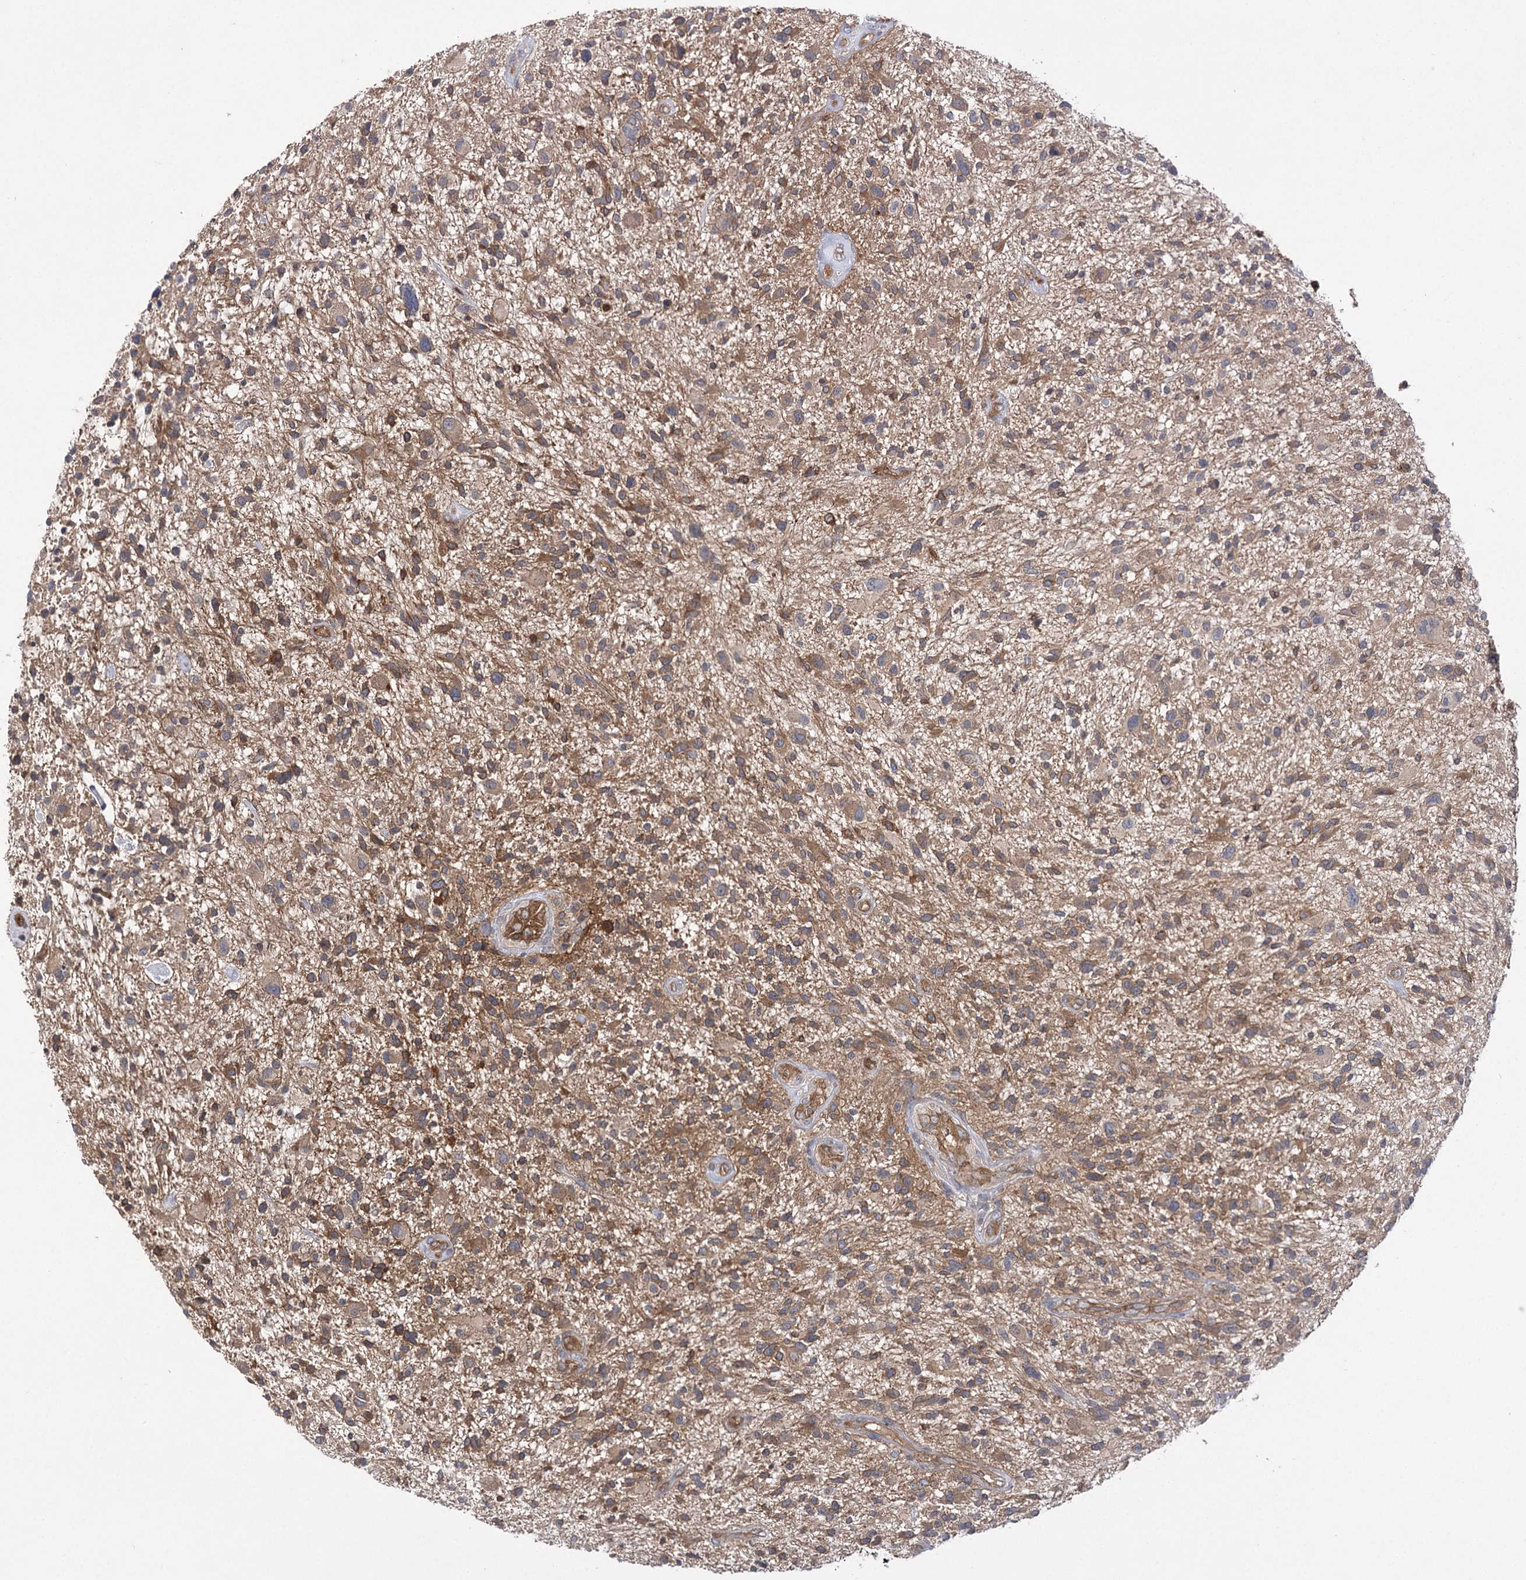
{"staining": {"intensity": "moderate", "quantity": ">75%", "location": "cytoplasmic/membranous"}, "tissue": "glioma", "cell_type": "Tumor cells", "image_type": "cancer", "snomed": [{"axis": "morphology", "description": "Glioma, malignant, High grade"}, {"axis": "topography", "description": "Brain"}], "caption": "A medium amount of moderate cytoplasmic/membranous staining is present in approximately >75% of tumor cells in malignant glioma (high-grade) tissue. The staining was performed using DAB (3,3'-diaminobenzidine) to visualize the protein expression in brown, while the nuclei were stained in blue with hematoxylin (Magnification: 20x).", "gene": "BCR", "patient": {"sex": "male", "age": 47}}